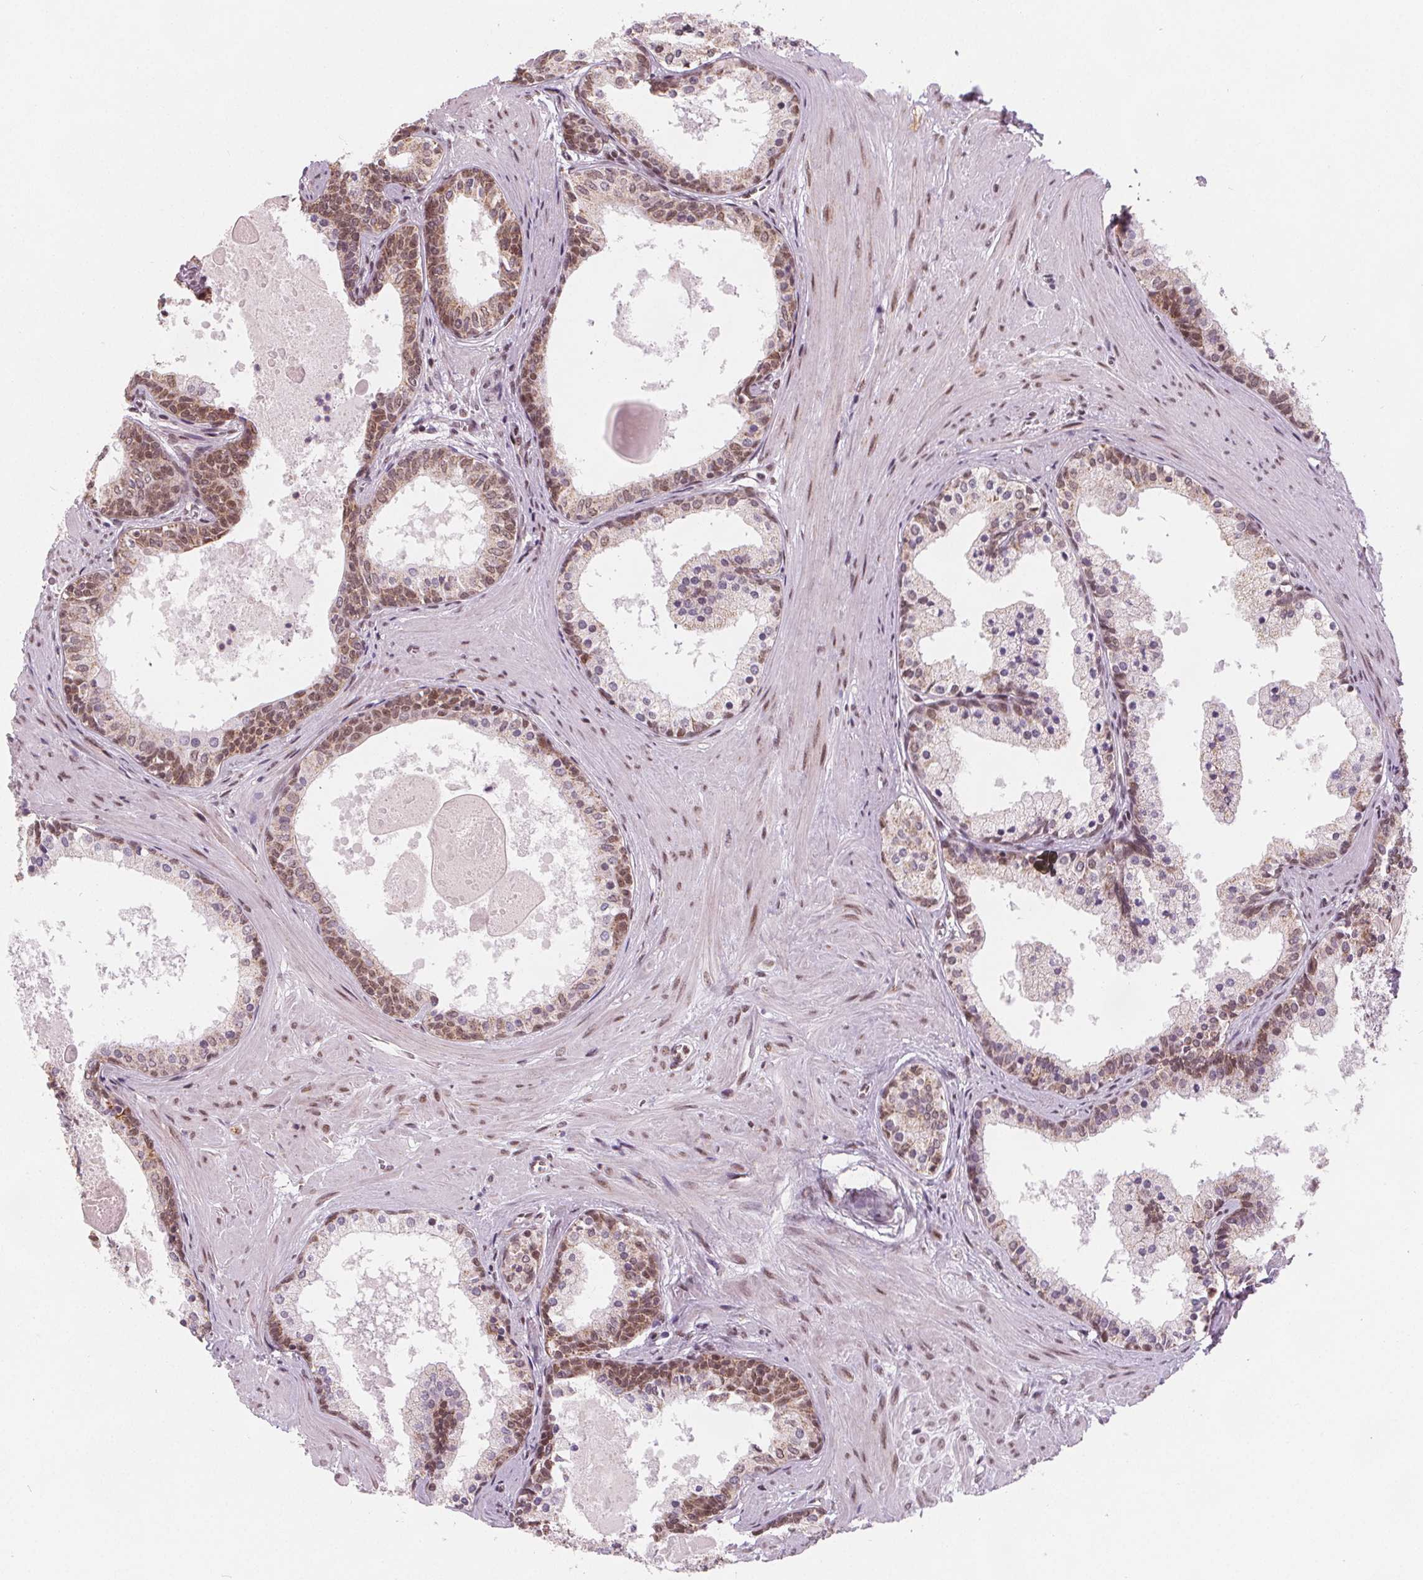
{"staining": {"intensity": "moderate", "quantity": ">75%", "location": "nuclear"}, "tissue": "prostate", "cell_type": "Glandular cells", "image_type": "normal", "snomed": [{"axis": "morphology", "description": "Normal tissue, NOS"}, {"axis": "topography", "description": "Prostate"}], "caption": "Brown immunohistochemical staining in normal human prostate shows moderate nuclear expression in approximately >75% of glandular cells. The staining is performed using DAB (3,3'-diaminobenzidine) brown chromogen to label protein expression. The nuclei are counter-stained blue using hematoxylin.", "gene": "DPM2", "patient": {"sex": "male", "age": 61}}